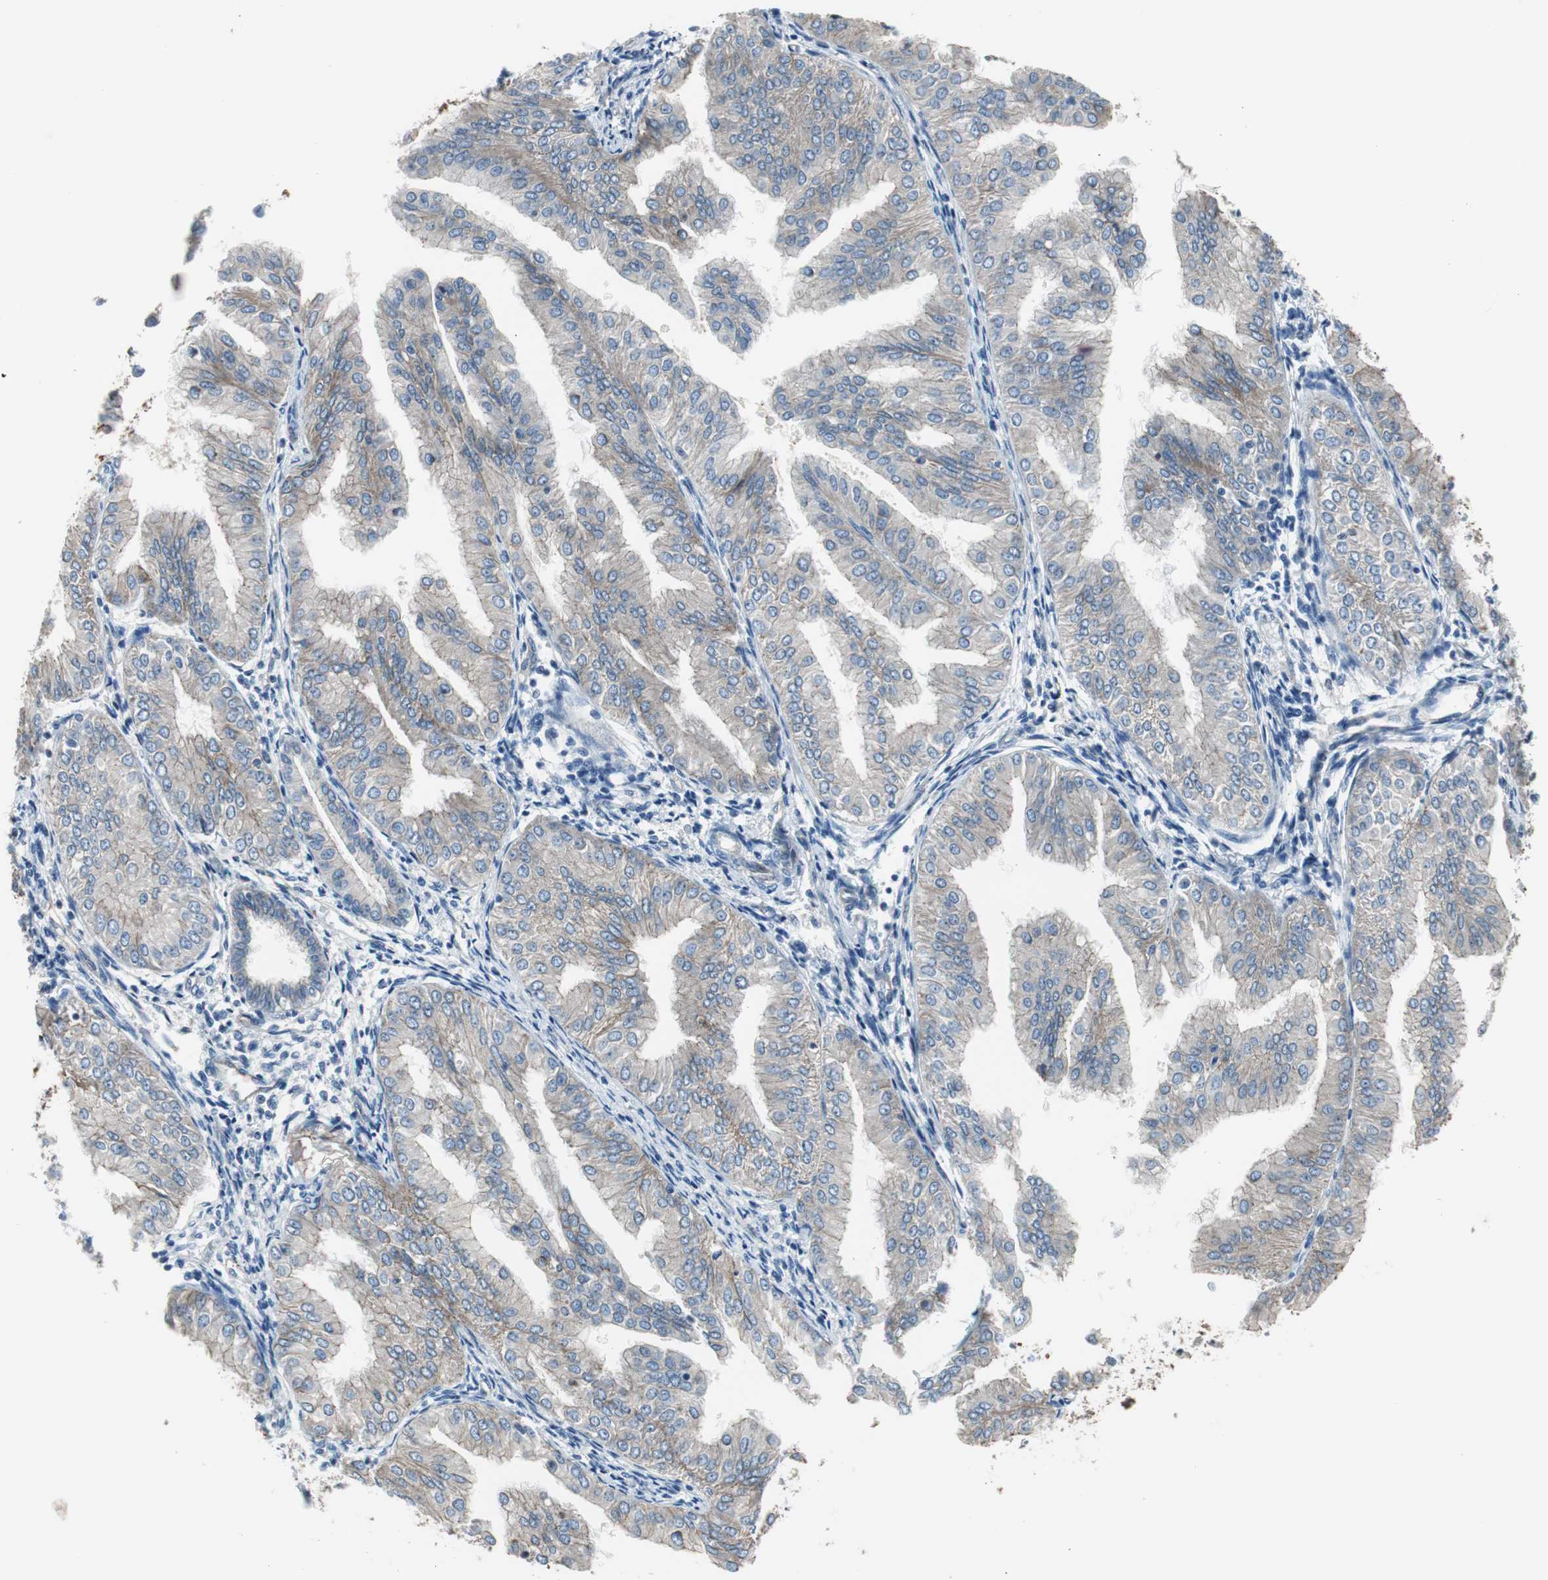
{"staining": {"intensity": "moderate", "quantity": ">75%", "location": "cytoplasmic/membranous"}, "tissue": "endometrial cancer", "cell_type": "Tumor cells", "image_type": "cancer", "snomed": [{"axis": "morphology", "description": "Adenocarcinoma, NOS"}, {"axis": "topography", "description": "Endometrium"}], "caption": "Immunohistochemical staining of endometrial adenocarcinoma exhibits moderate cytoplasmic/membranous protein expression in about >75% of tumor cells.", "gene": "STXBP4", "patient": {"sex": "female", "age": 53}}